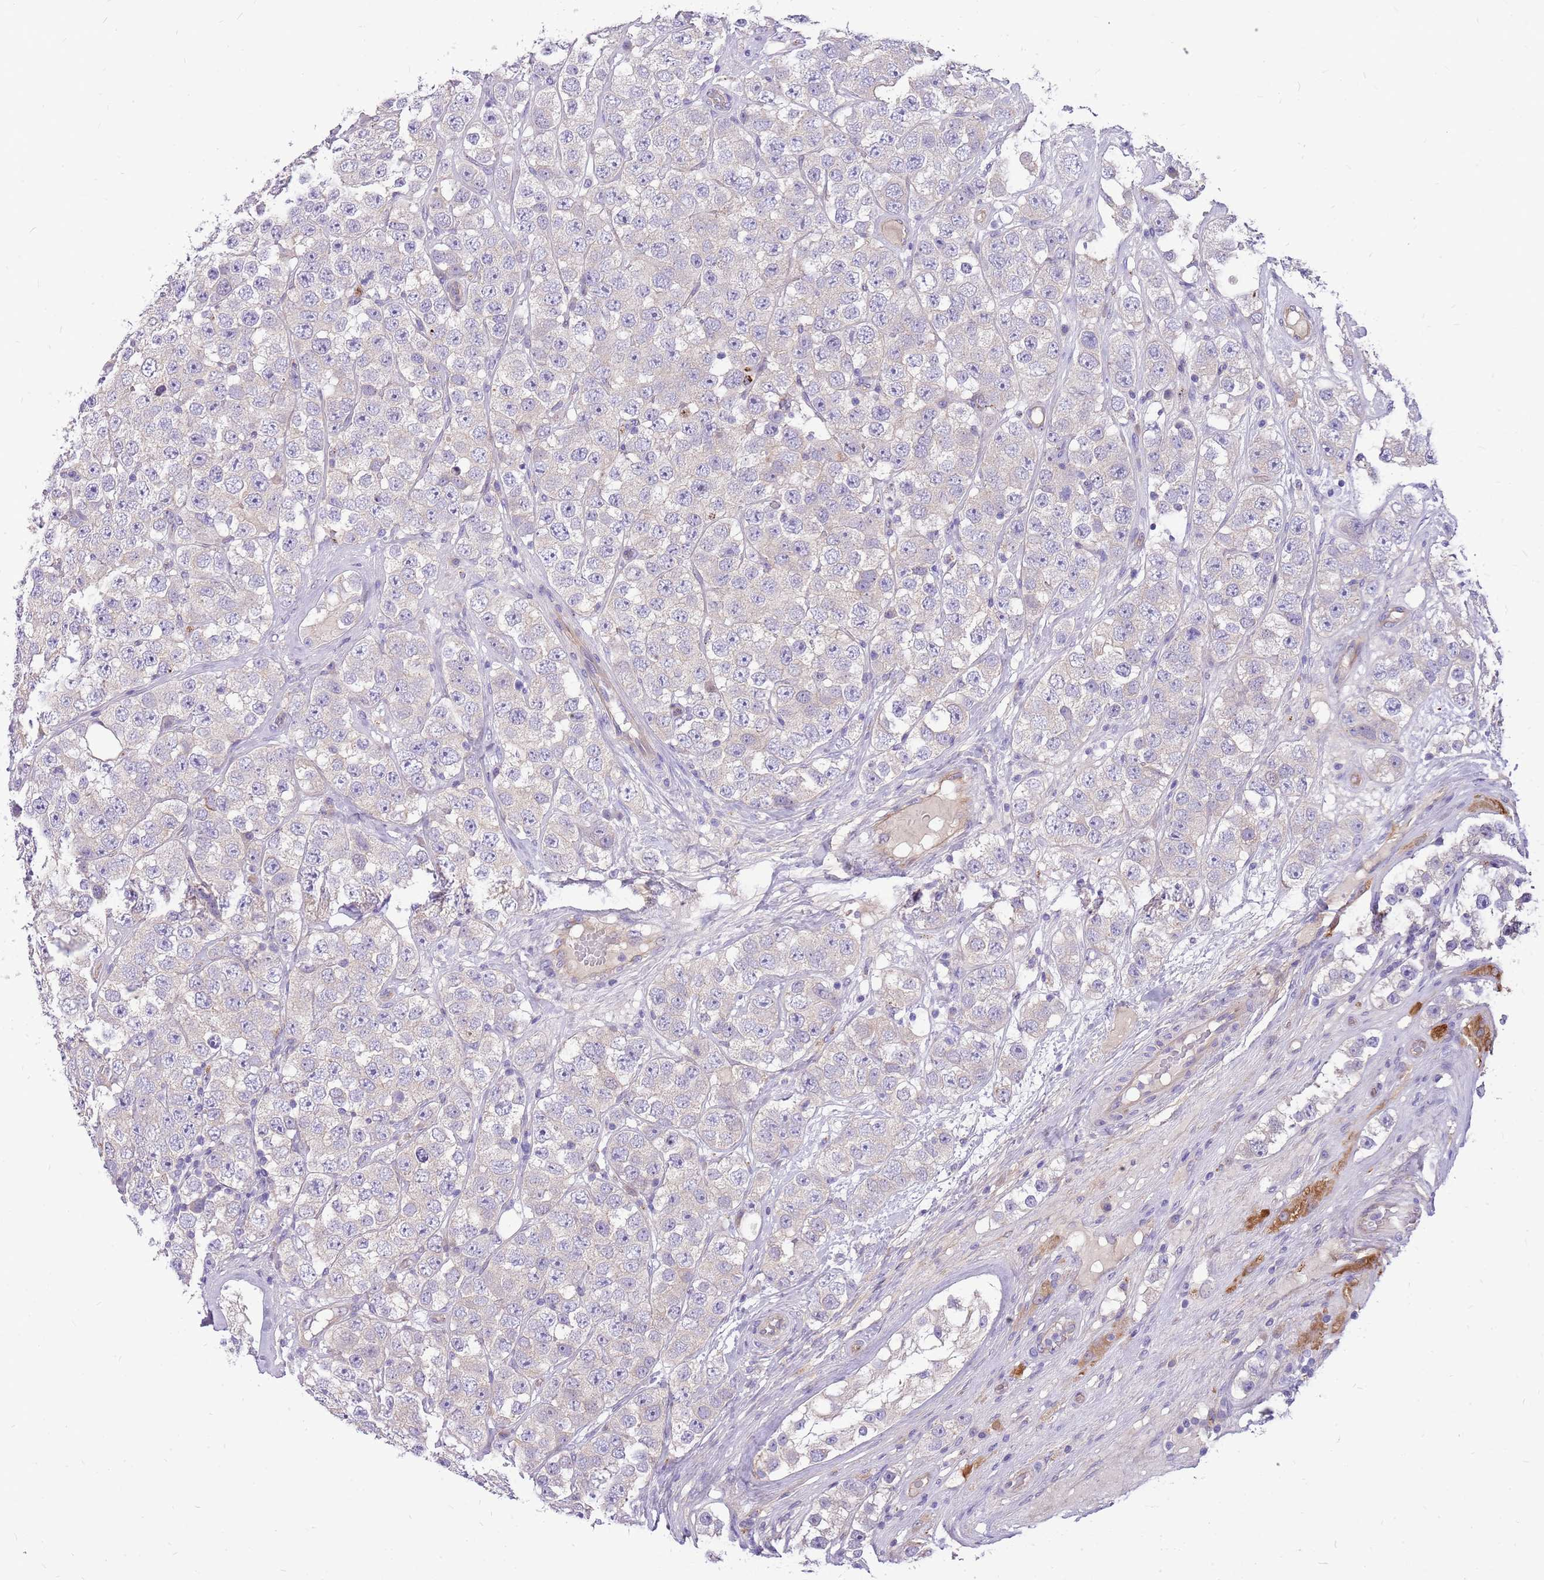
{"staining": {"intensity": "negative", "quantity": "none", "location": "none"}, "tissue": "testis cancer", "cell_type": "Tumor cells", "image_type": "cancer", "snomed": [{"axis": "morphology", "description": "Seminoma, NOS"}, {"axis": "topography", "description": "Testis"}], "caption": "The IHC image has no significant positivity in tumor cells of testis cancer tissue.", "gene": "NTN4", "patient": {"sex": "male", "age": 28}}